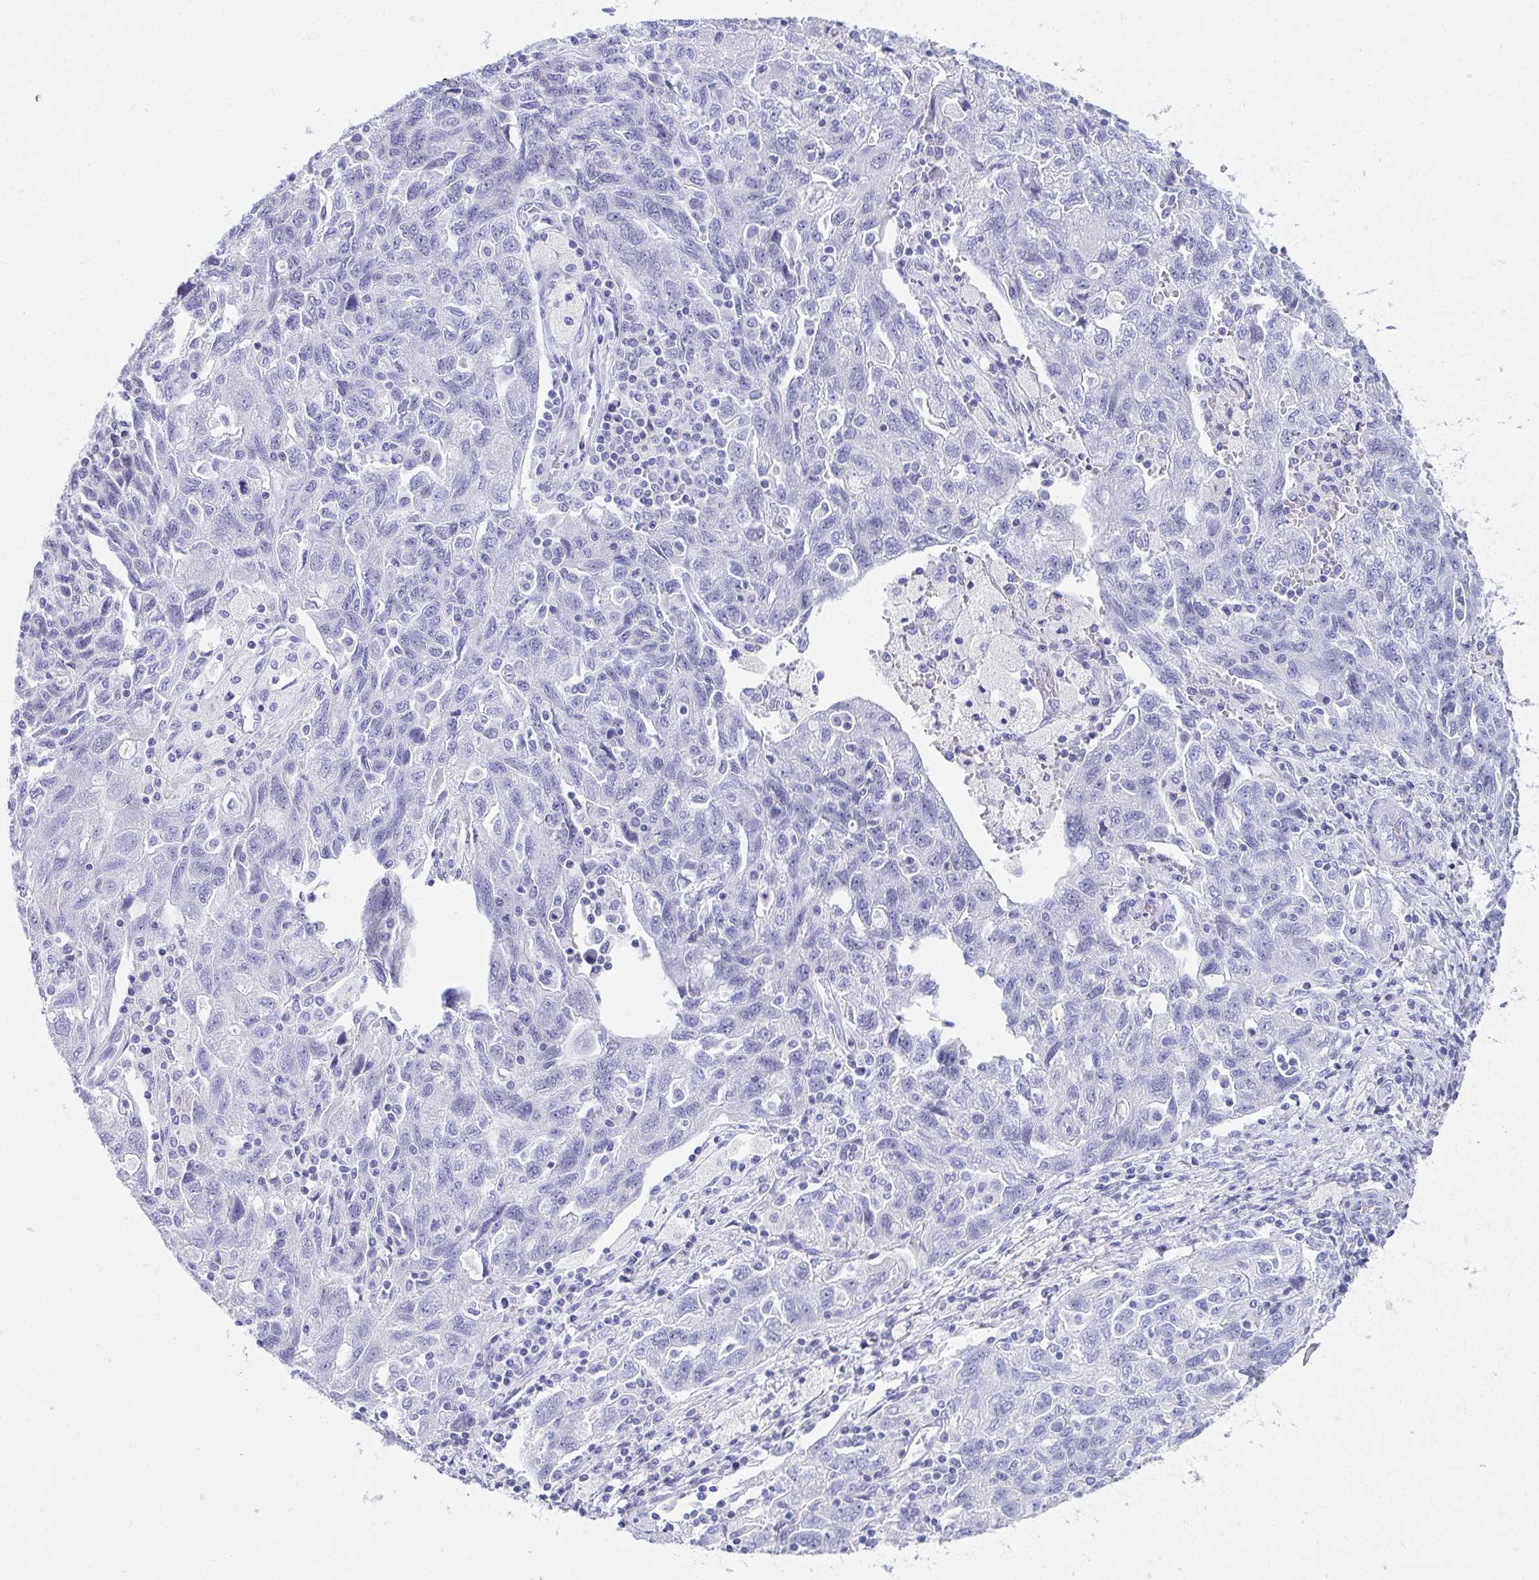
{"staining": {"intensity": "negative", "quantity": "none", "location": "none"}, "tissue": "ovarian cancer", "cell_type": "Tumor cells", "image_type": "cancer", "snomed": [{"axis": "morphology", "description": "Carcinoma, NOS"}, {"axis": "morphology", "description": "Cystadenocarcinoma, serous, NOS"}, {"axis": "topography", "description": "Ovary"}], "caption": "Tumor cells show no significant staining in carcinoma (ovarian).", "gene": "SEC14L3", "patient": {"sex": "female", "age": 69}}